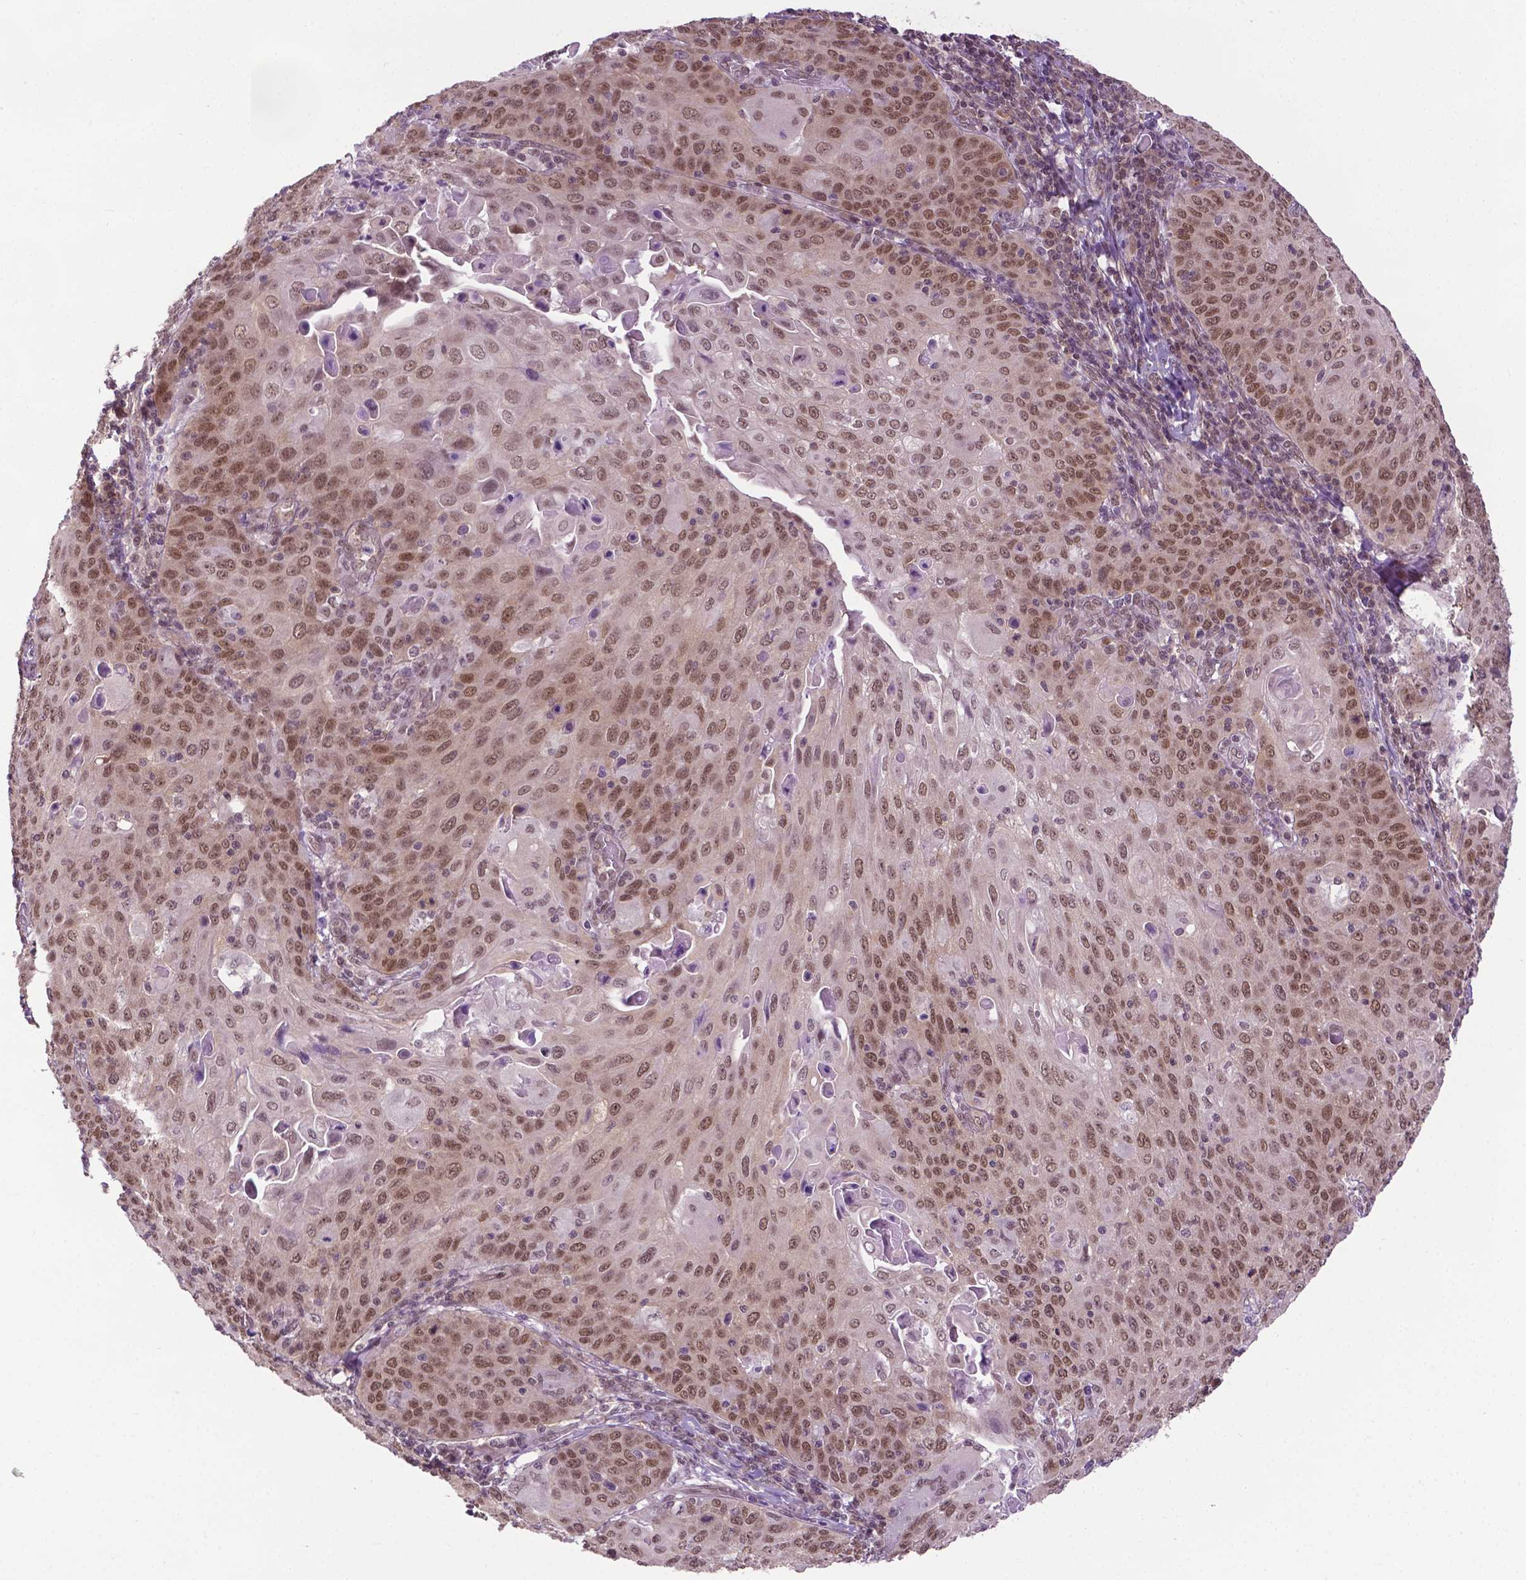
{"staining": {"intensity": "moderate", "quantity": ">75%", "location": "nuclear"}, "tissue": "cervical cancer", "cell_type": "Tumor cells", "image_type": "cancer", "snomed": [{"axis": "morphology", "description": "Squamous cell carcinoma, NOS"}, {"axis": "topography", "description": "Cervix"}], "caption": "A micrograph of squamous cell carcinoma (cervical) stained for a protein shows moderate nuclear brown staining in tumor cells.", "gene": "UBQLN4", "patient": {"sex": "female", "age": 65}}